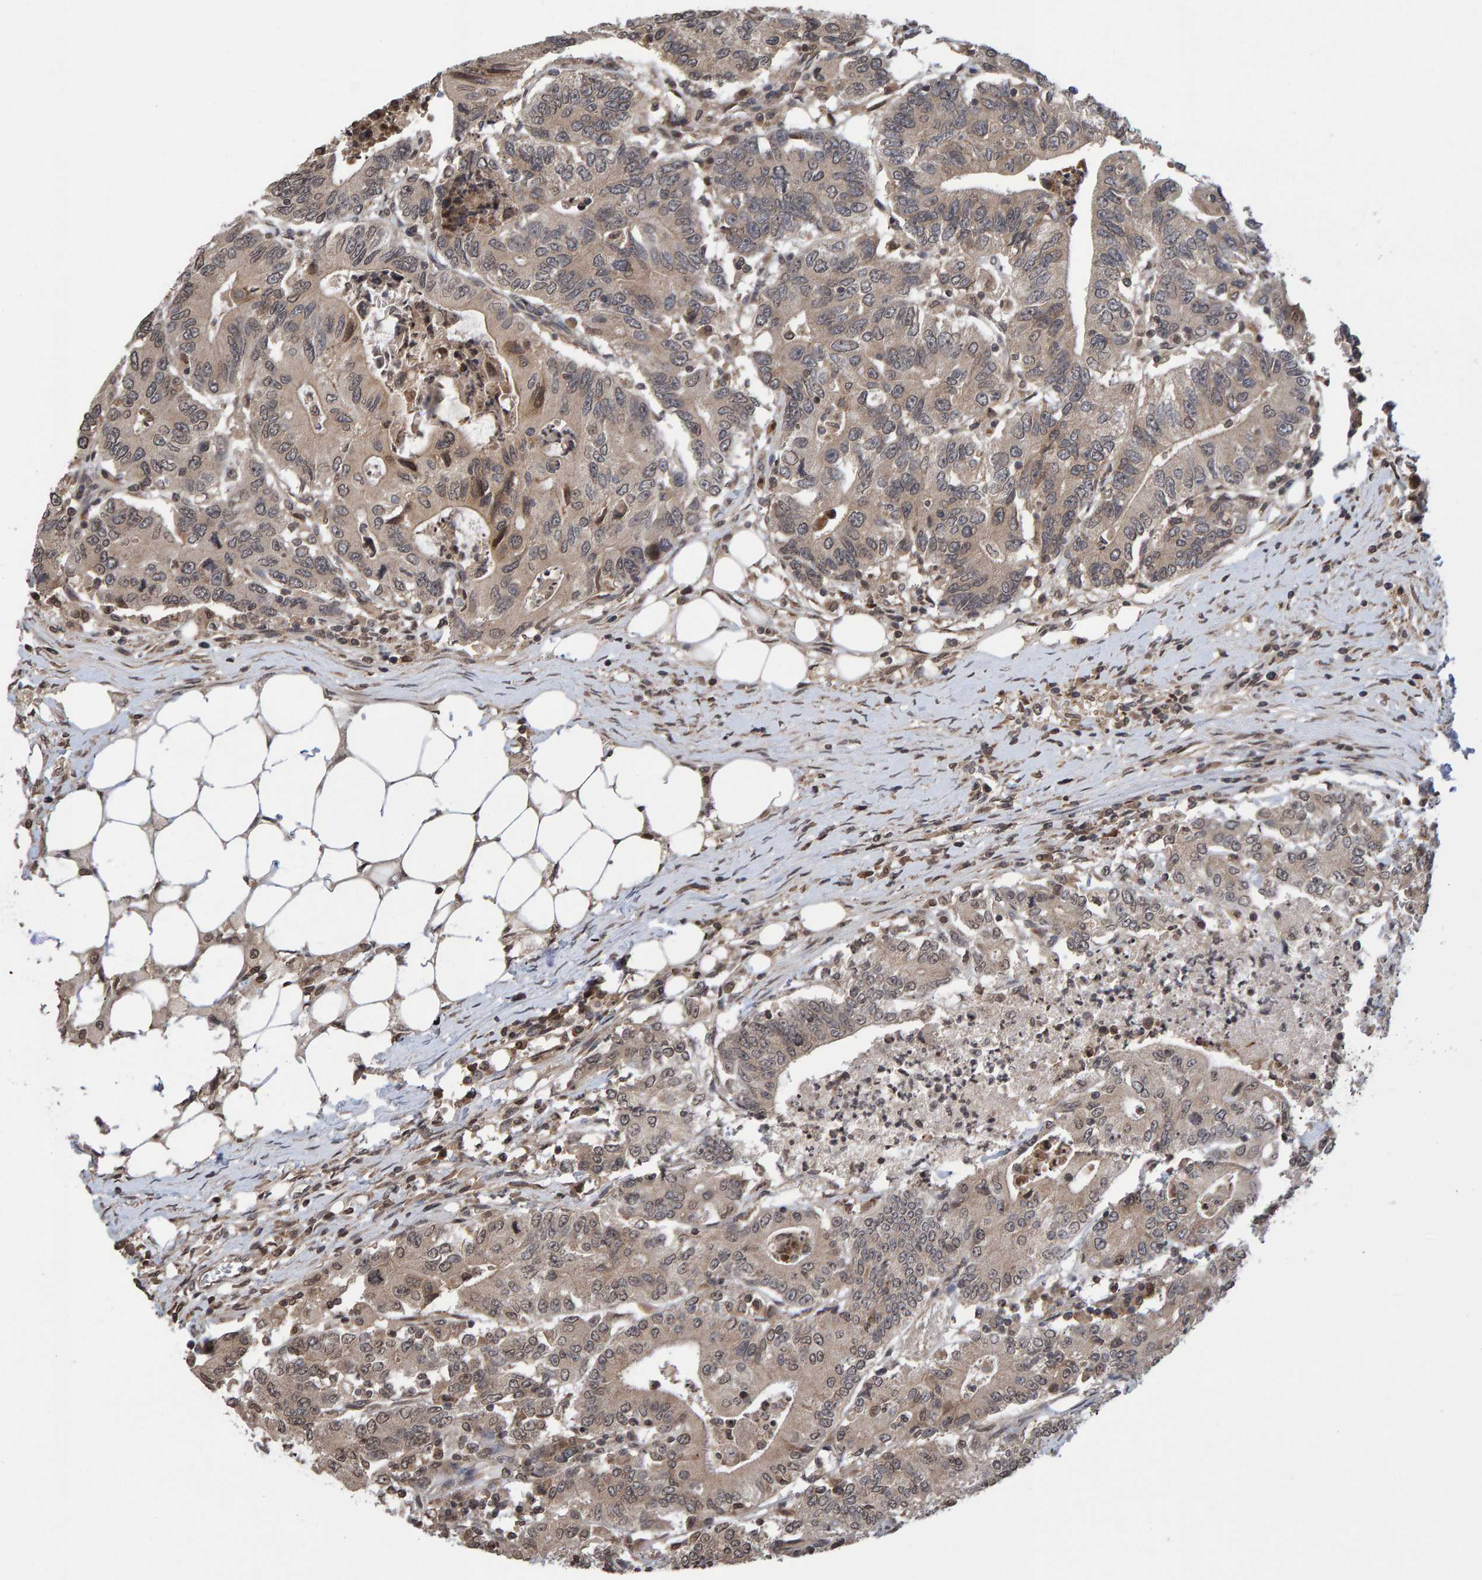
{"staining": {"intensity": "weak", "quantity": ">75%", "location": "cytoplasmic/membranous"}, "tissue": "colorectal cancer", "cell_type": "Tumor cells", "image_type": "cancer", "snomed": [{"axis": "morphology", "description": "Adenocarcinoma, NOS"}, {"axis": "topography", "description": "Colon"}], "caption": "This photomicrograph demonstrates colorectal cancer (adenocarcinoma) stained with IHC to label a protein in brown. The cytoplasmic/membranous of tumor cells show weak positivity for the protein. Nuclei are counter-stained blue.", "gene": "GAB2", "patient": {"sex": "female", "age": 77}}